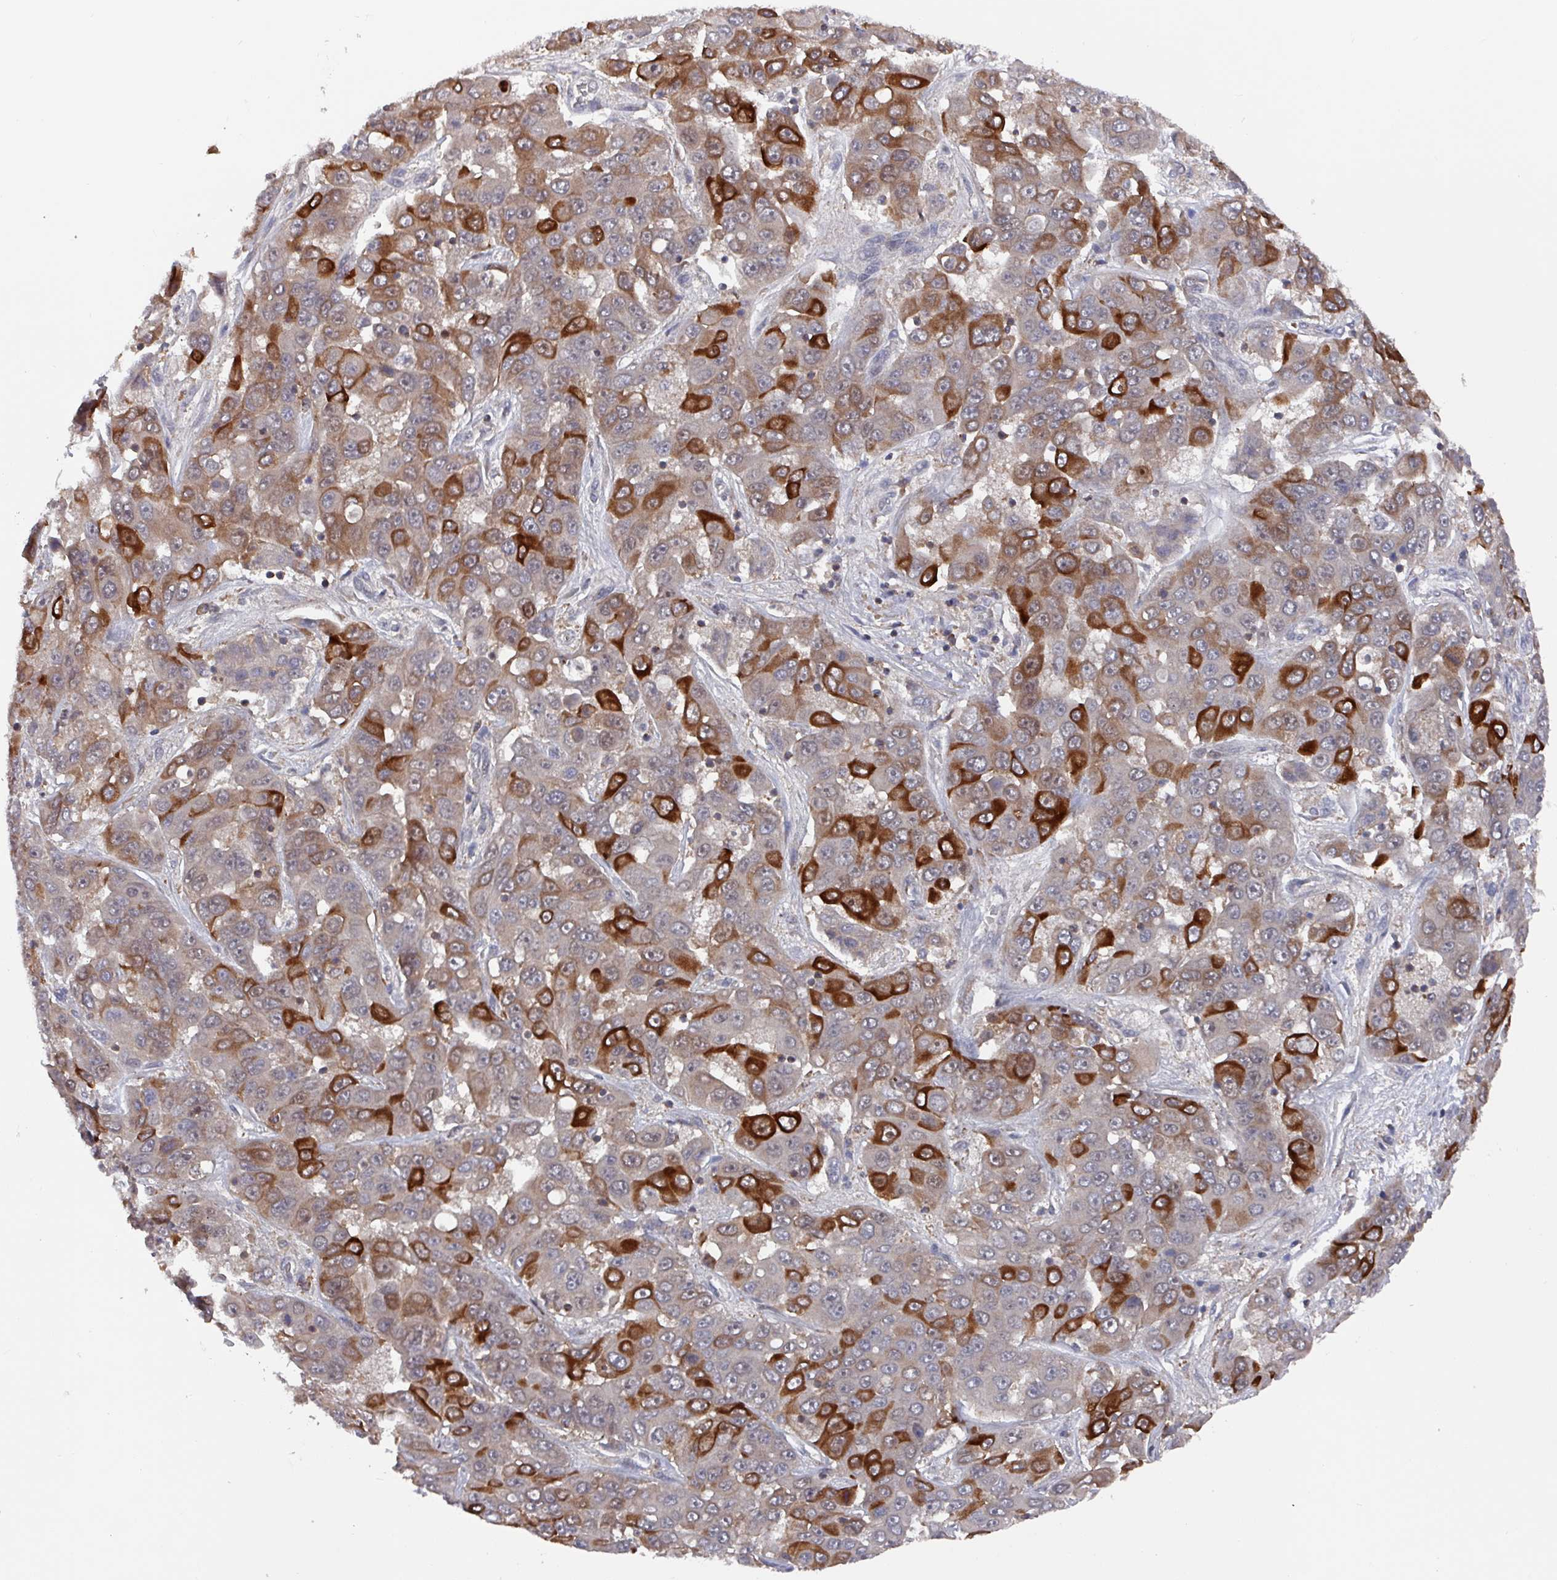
{"staining": {"intensity": "strong", "quantity": "25%-75%", "location": "cytoplasmic/membranous"}, "tissue": "liver cancer", "cell_type": "Tumor cells", "image_type": "cancer", "snomed": [{"axis": "morphology", "description": "Cholangiocarcinoma"}, {"axis": "topography", "description": "Liver"}], "caption": "Protein analysis of cholangiocarcinoma (liver) tissue shows strong cytoplasmic/membranous expression in about 25%-75% of tumor cells.", "gene": "PRRX1", "patient": {"sex": "female", "age": 52}}